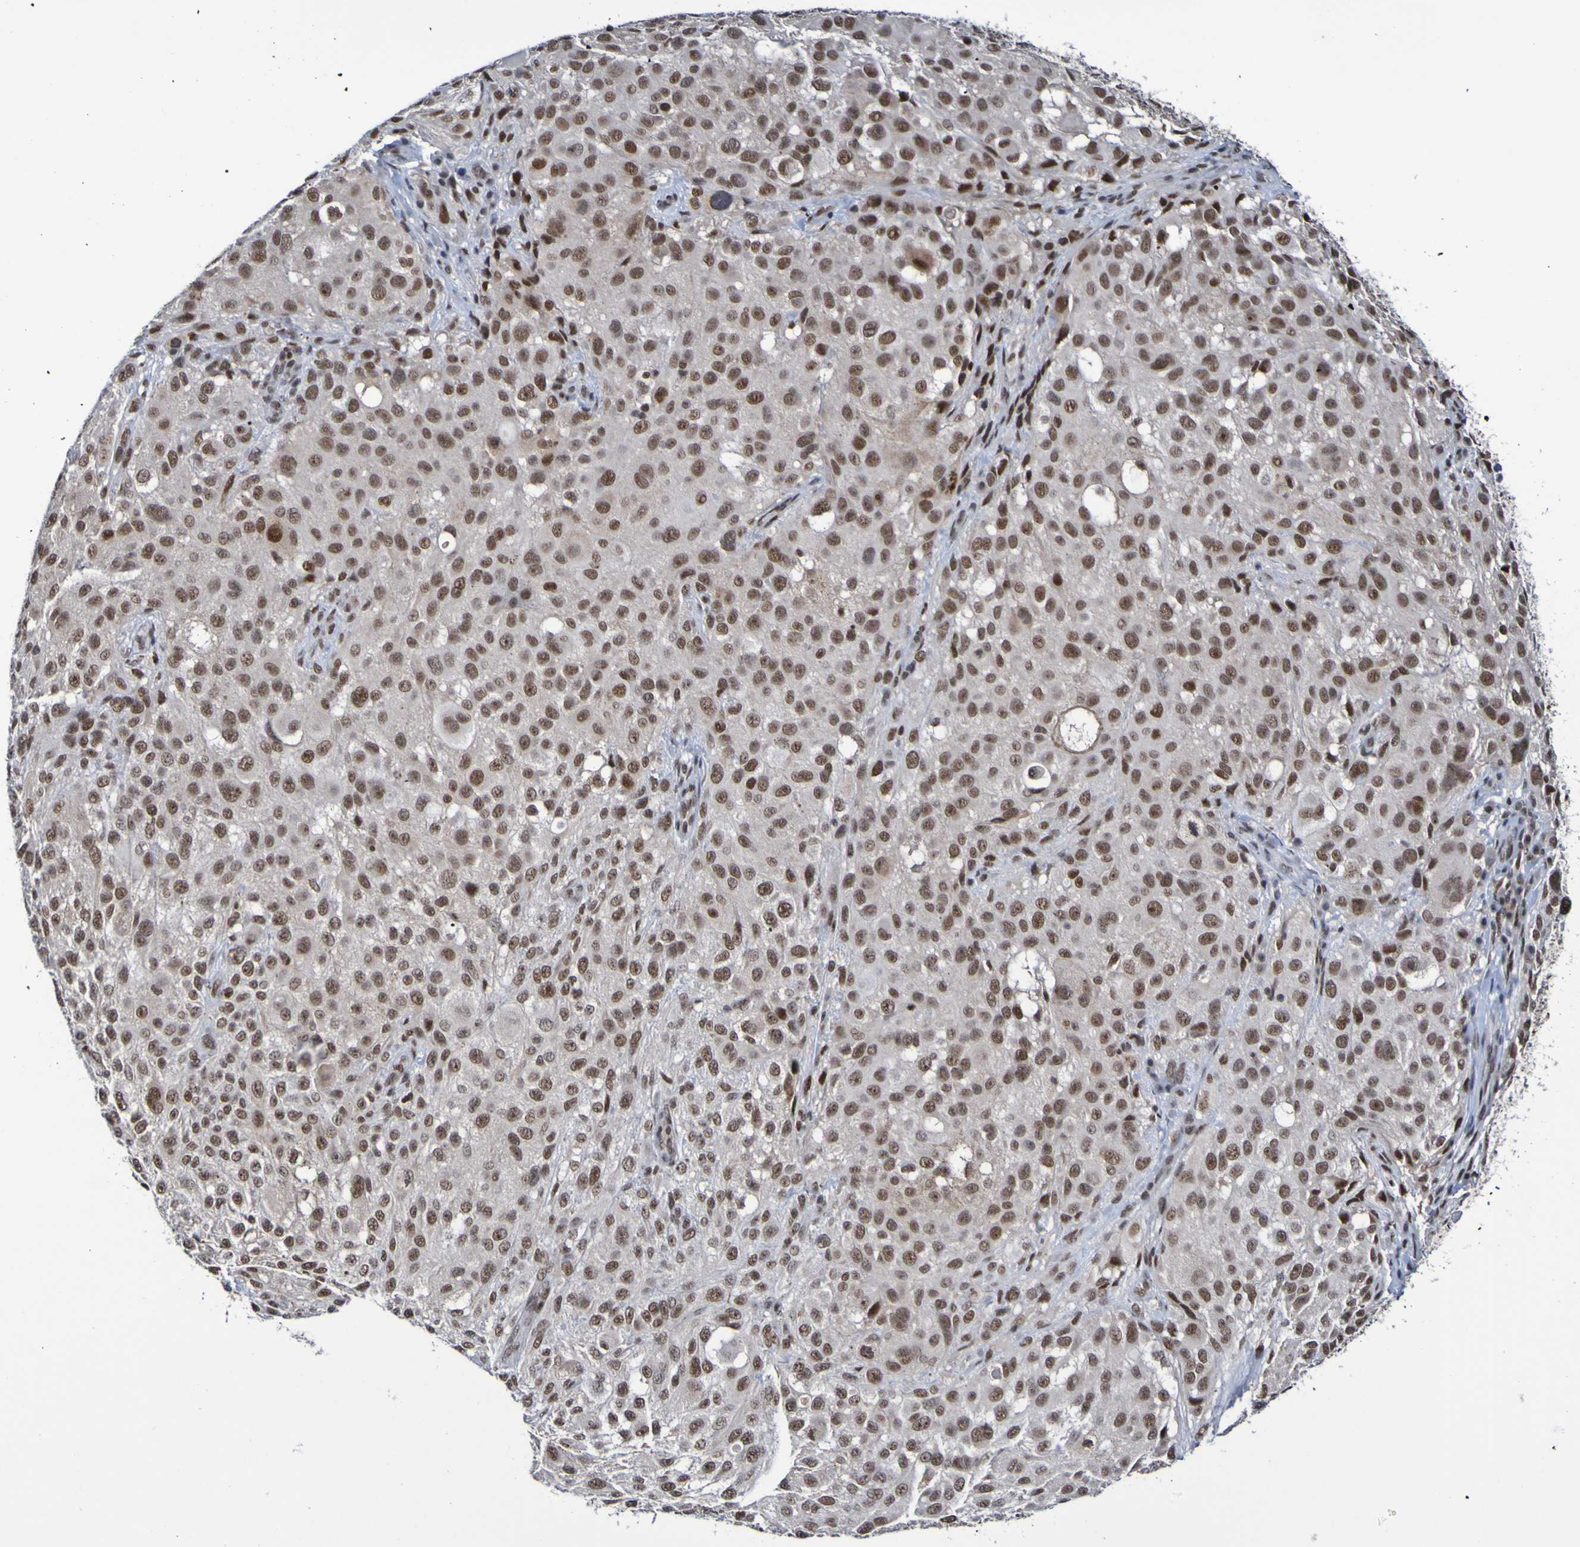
{"staining": {"intensity": "moderate", "quantity": ">75%", "location": "nuclear"}, "tissue": "melanoma", "cell_type": "Tumor cells", "image_type": "cancer", "snomed": [{"axis": "morphology", "description": "Necrosis, NOS"}, {"axis": "morphology", "description": "Malignant melanoma, NOS"}, {"axis": "topography", "description": "Skin"}], "caption": "Melanoma tissue shows moderate nuclear positivity in approximately >75% of tumor cells", "gene": "CDC5L", "patient": {"sex": "female", "age": 87}}